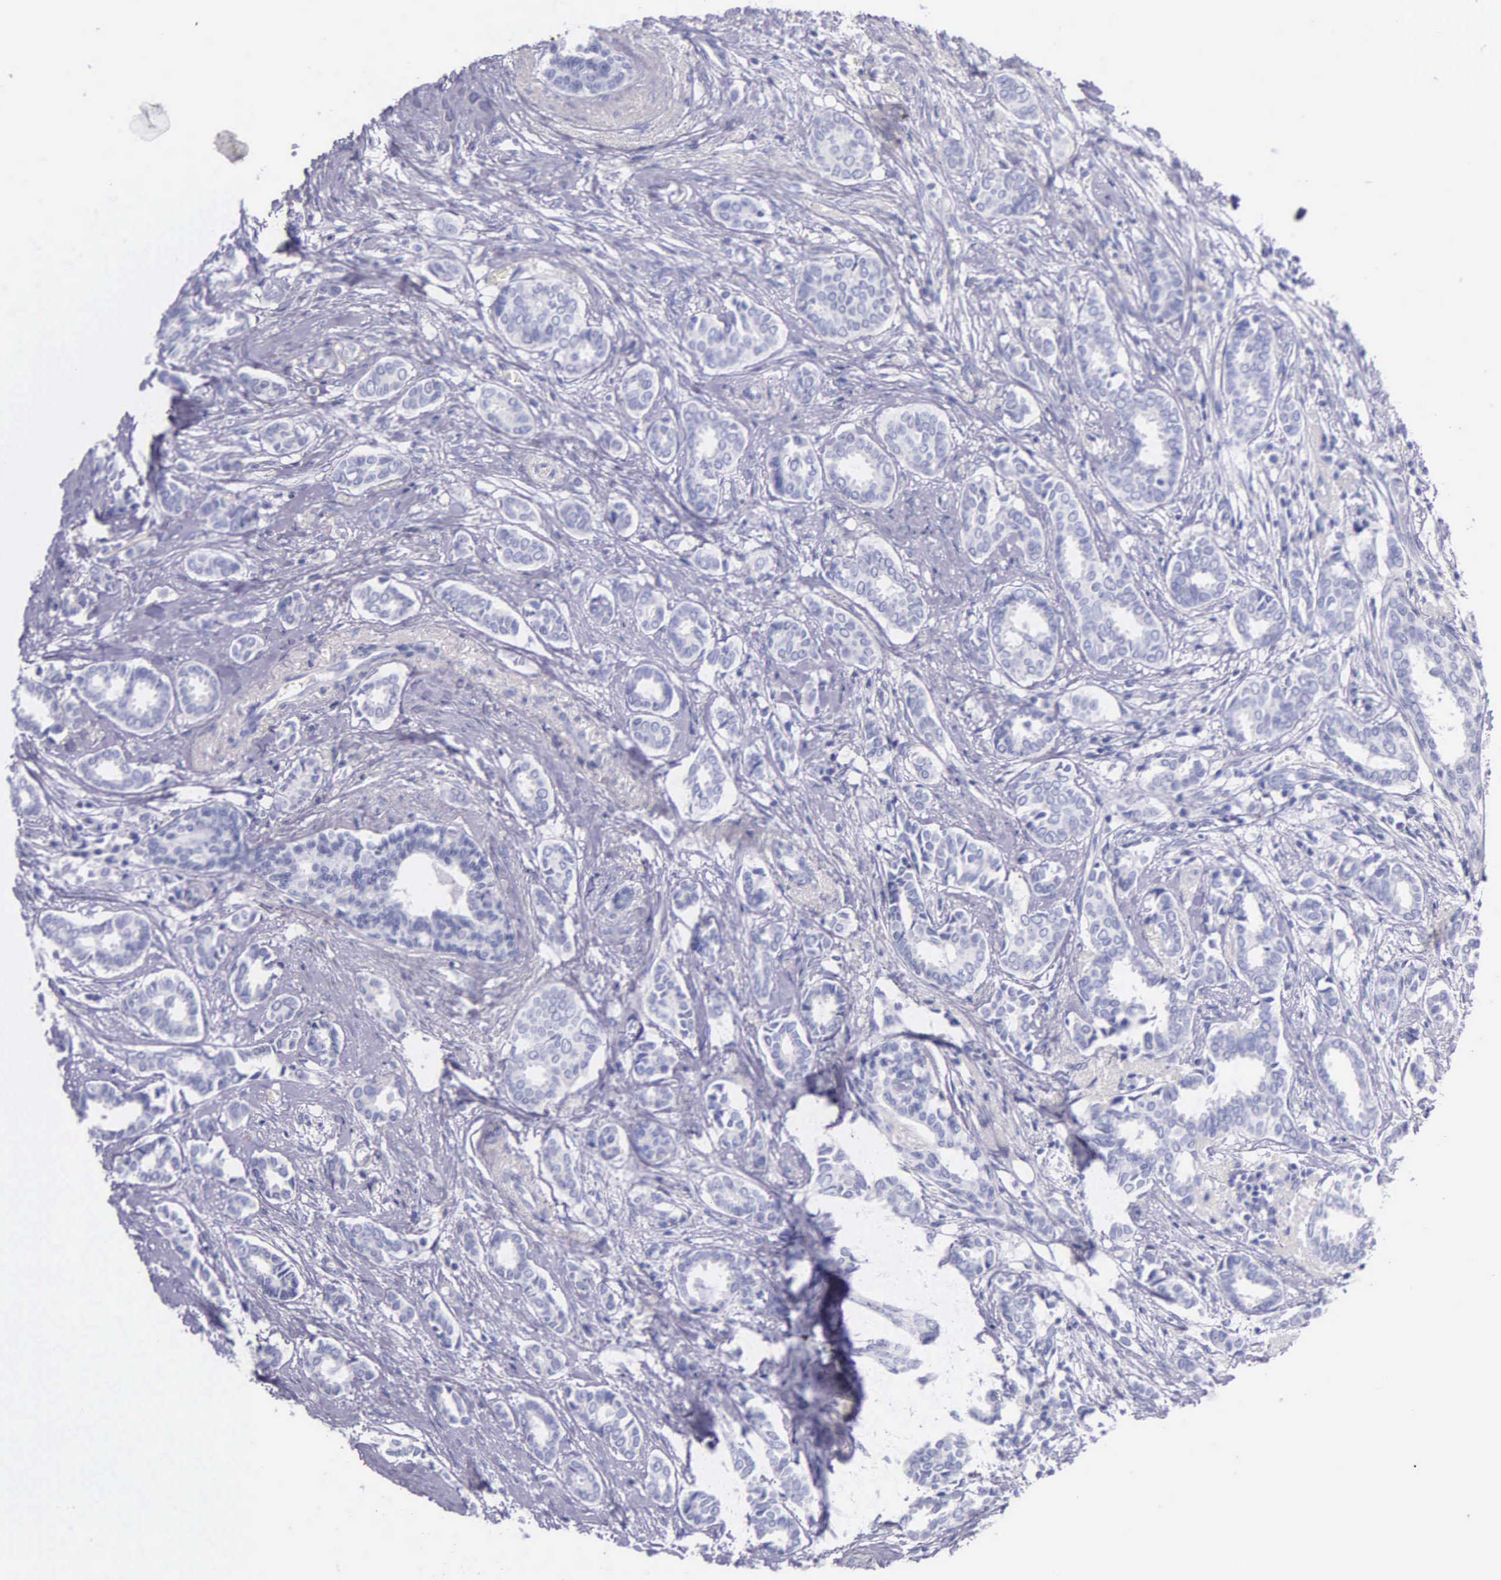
{"staining": {"intensity": "negative", "quantity": "none", "location": "none"}, "tissue": "breast cancer", "cell_type": "Tumor cells", "image_type": "cancer", "snomed": [{"axis": "morphology", "description": "Duct carcinoma"}, {"axis": "topography", "description": "Breast"}], "caption": "Breast cancer was stained to show a protein in brown. There is no significant positivity in tumor cells.", "gene": "KLK3", "patient": {"sex": "female", "age": 50}}